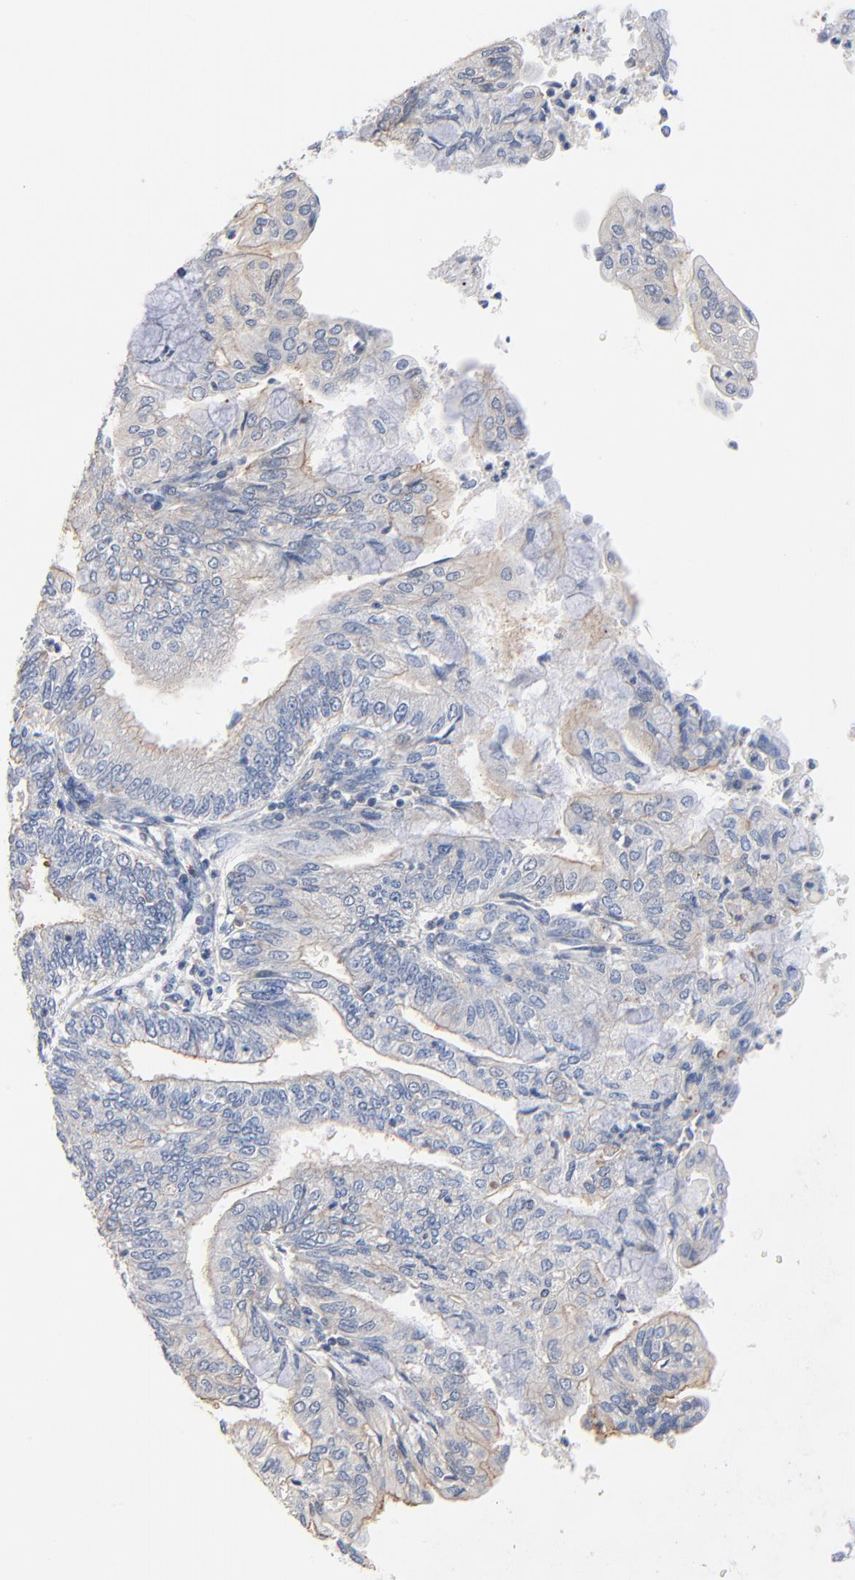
{"staining": {"intensity": "negative", "quantity": "none", "location": "none"}, "tissue": "endometrial cancer", "cell_type": "Tumor cells", "image_type": "cancer", "snomed": [{"axis": "morphology", "description": "Adenocarcinoma, NOS"}, {"axis": "topography", "description": "Endometrium"}], "caption": "This histopathology image is of adenocarcinoma (endometrial) stained with immunohistochemistry to label a protein in brown with the nuclei are counter-stained blue. There is no staining in tumor cells.", "gene": "ARHGEF6", "patient": {"sex": "female", "age": 59}}